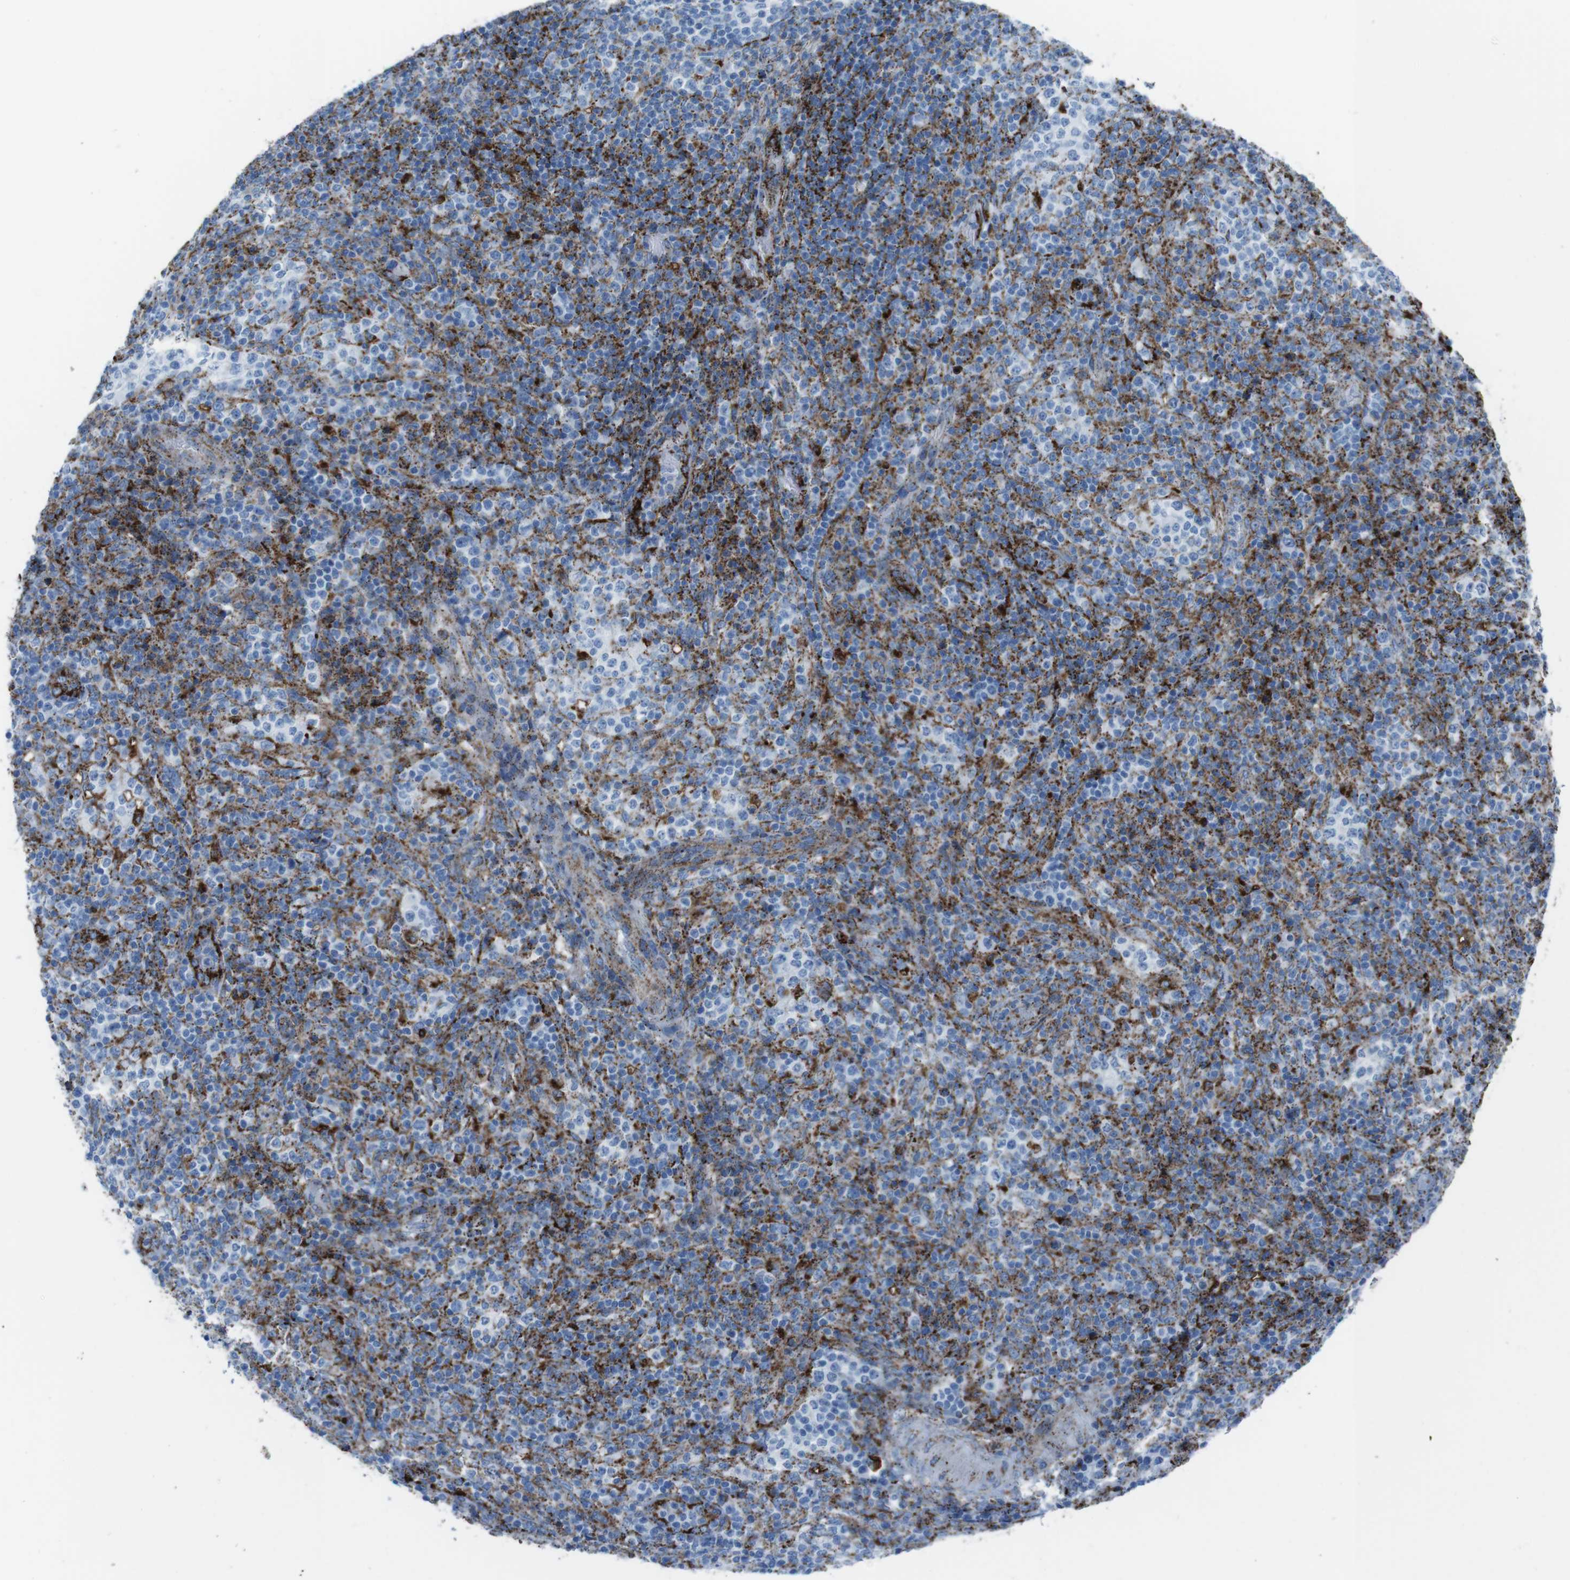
{"staining": {"intensity": "strong", "quantity": "<25%", "location": "cytoplasmic/membranous"}, "tissue": "lymphoma", "cell_type": "Tumor cells", "image_type": "cancer", "snomed": [{"axis": "morphology", "description": "Malignant lymphoma, non-Hodgkin's type, High grade"}, {"axis": "topography", "description": "Lymph node"}], "caption": "Tumor cells exhibit strong cytoplasmic/membranous expression in about <25% of cells in lymphoma. (DAB IHC with brightfield microscopy, high magnification).", "gene": "SCARB2", "patient": {"sex": "female", "age": 76}}